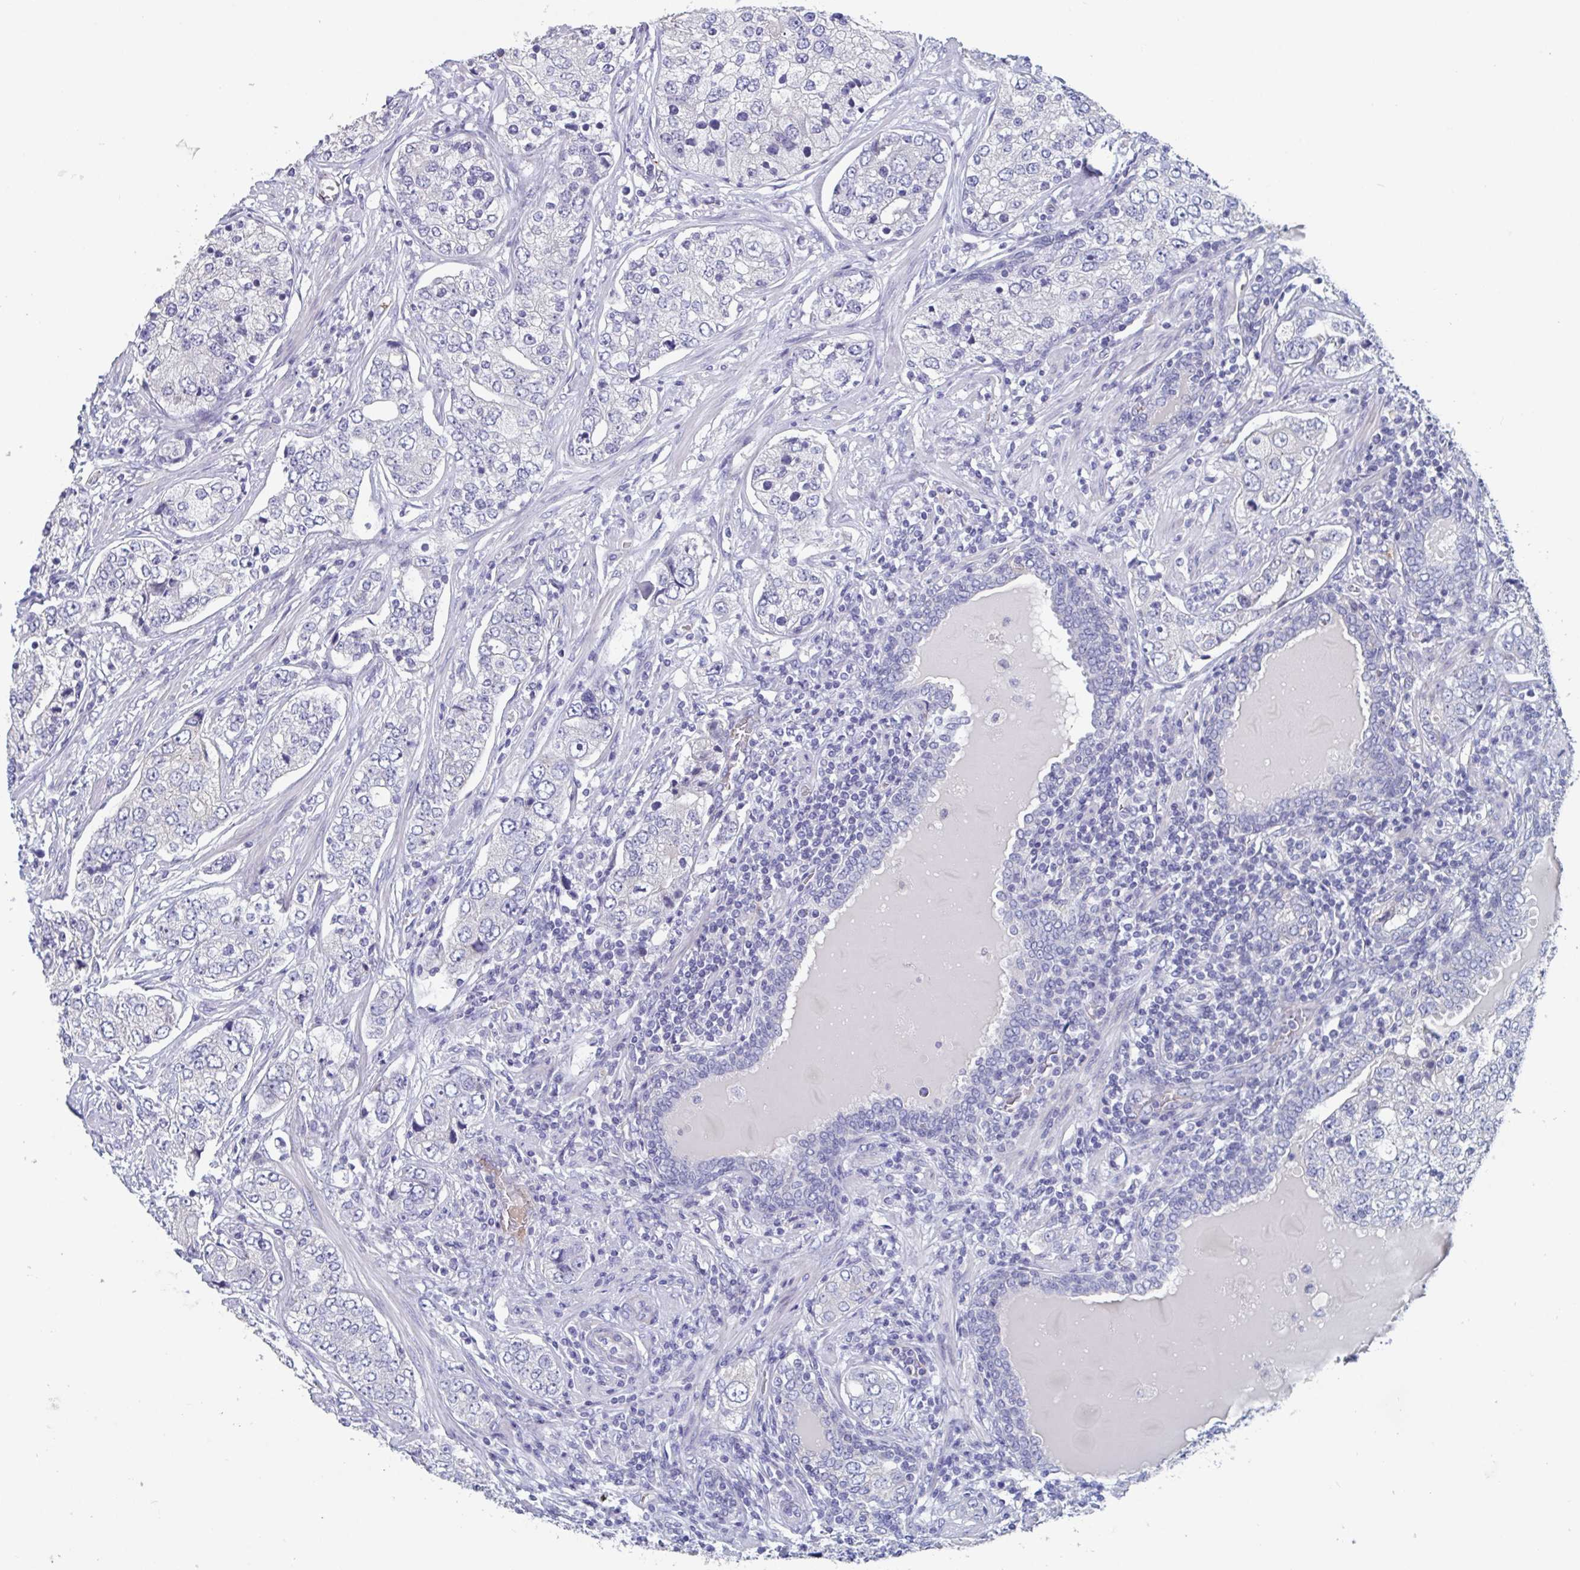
{"staining": {"intensity": "negative", "quantity": "none", "location": "none"}, "tissue": "prostate cancer", "cell_type": "Tumor cells", "image_type": "cancer", "snomed": [{"axis": "morphology", "description": "Adenocarcinoma, High grade"}, {"axis": "topography", "description": "Prostate"}], "caption": "IHC image of neoplastic tissue: prostate cancer (adenocarcinoma (high-grade)) stained with DAB (3,3'-diaminobenzidine) displays no significant protein expression in tumor cells. Brightfield microscopy of immunohistochemistry (IHC) stained with DAB (brown) and hematoxylin (blue), captured at high magnification.", "gene": "ABHD16A", "patient": {"sex": "male", "age": 60}}